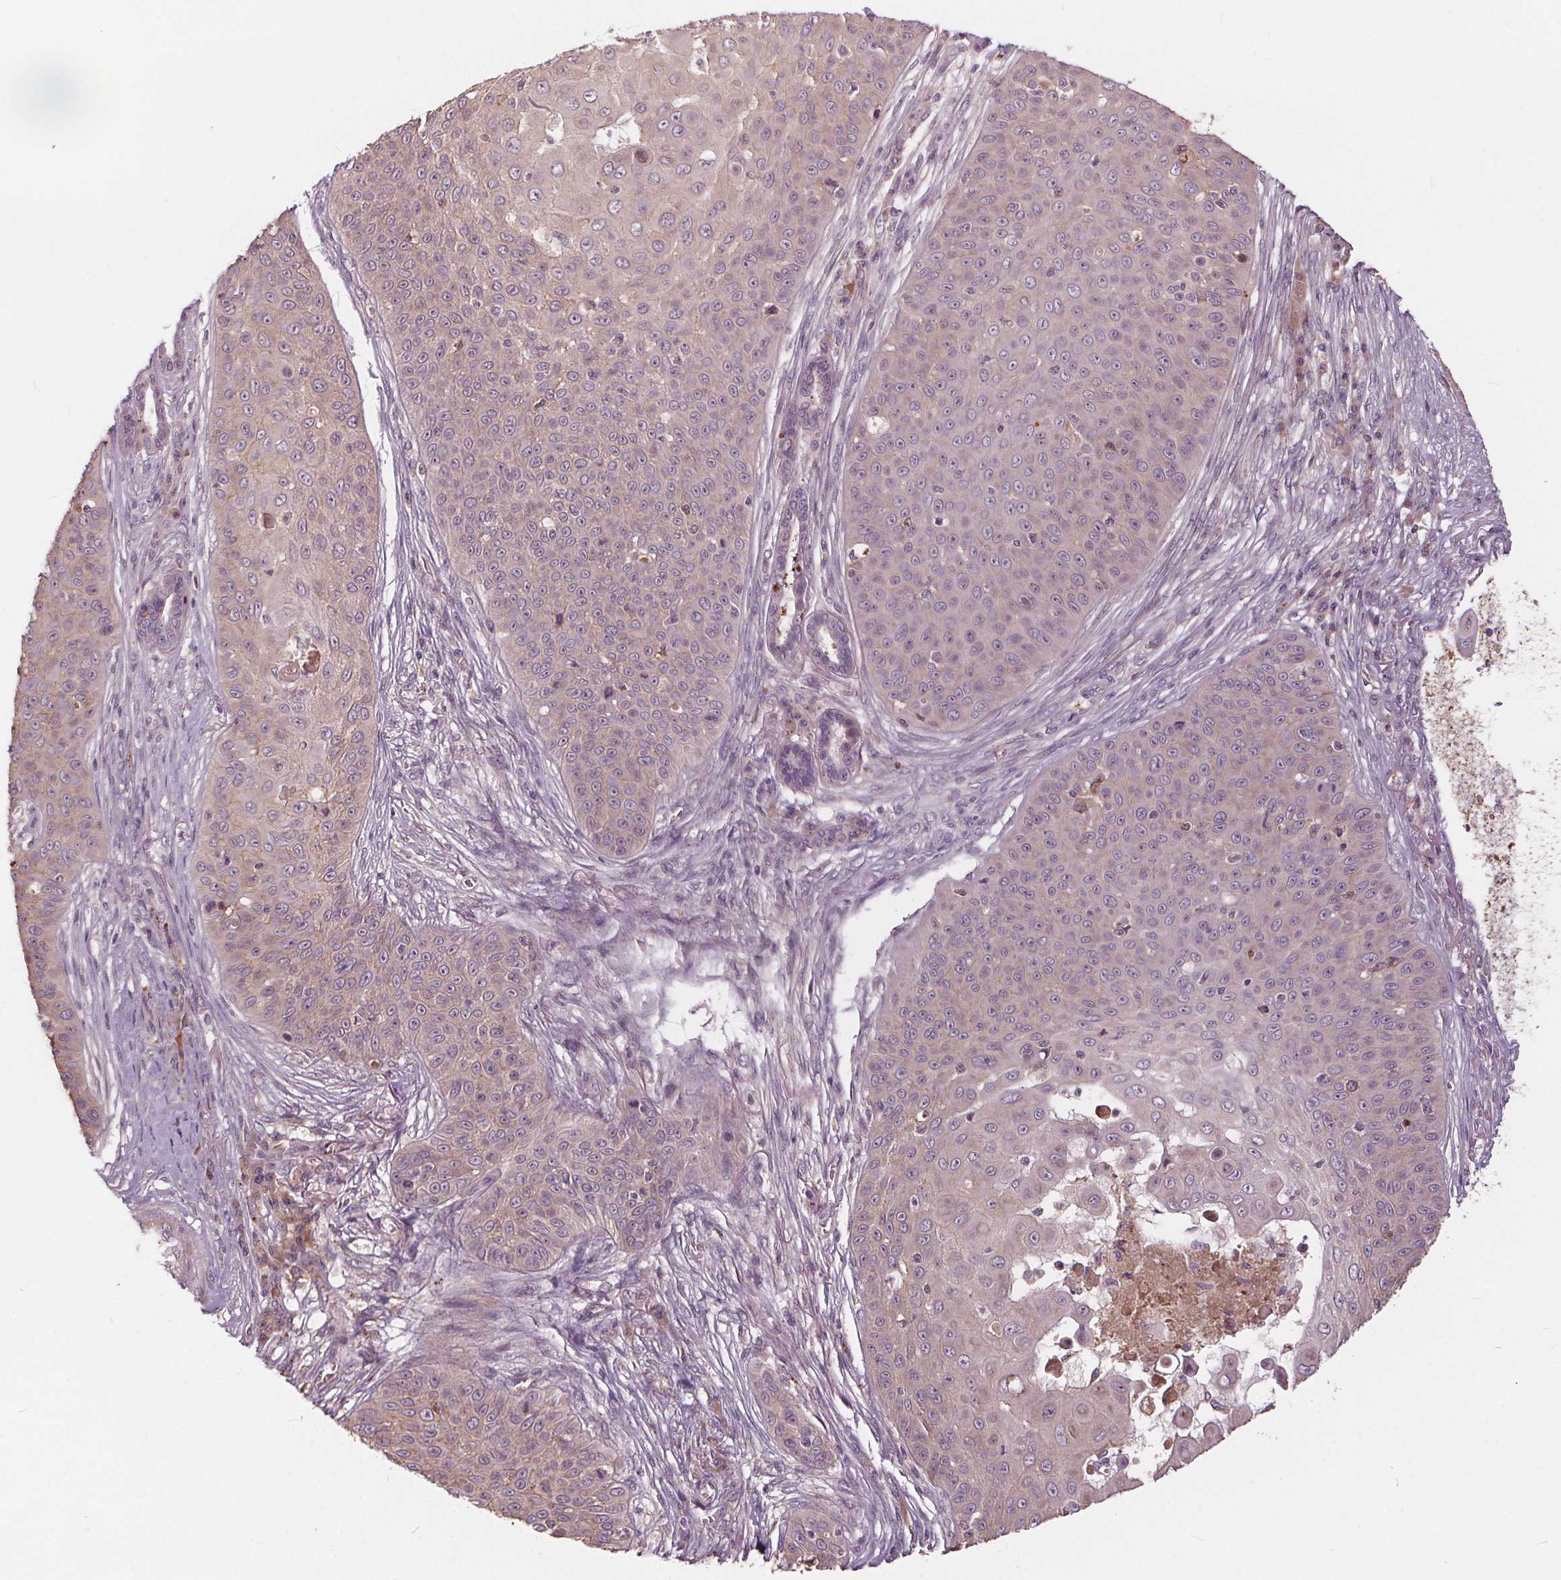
{"staining": {"intensity": "weak", "quantity": "<25%", "location": "cytoplasmic/membranous"}, "tissue": "skin cancer", "cell_type": "Tumor cells", "image_type": "cancer", "snomed": [{"axis": "morphology", "description": "Squamous cell carcinoma, NOS"}, {"axis": "topography", "description": "Skin"}], "caption": "The immunohistochemistry image has no significant positivity in tumor cells of skin cancer (squamous cell carcinoma) tissue. (DAB (3,3'-diaminobenzidine) IHC visualized using brightfield microscopy, high magnification).", "gene": "IPO13", "patient": {"sex": "male", "age": 82}}